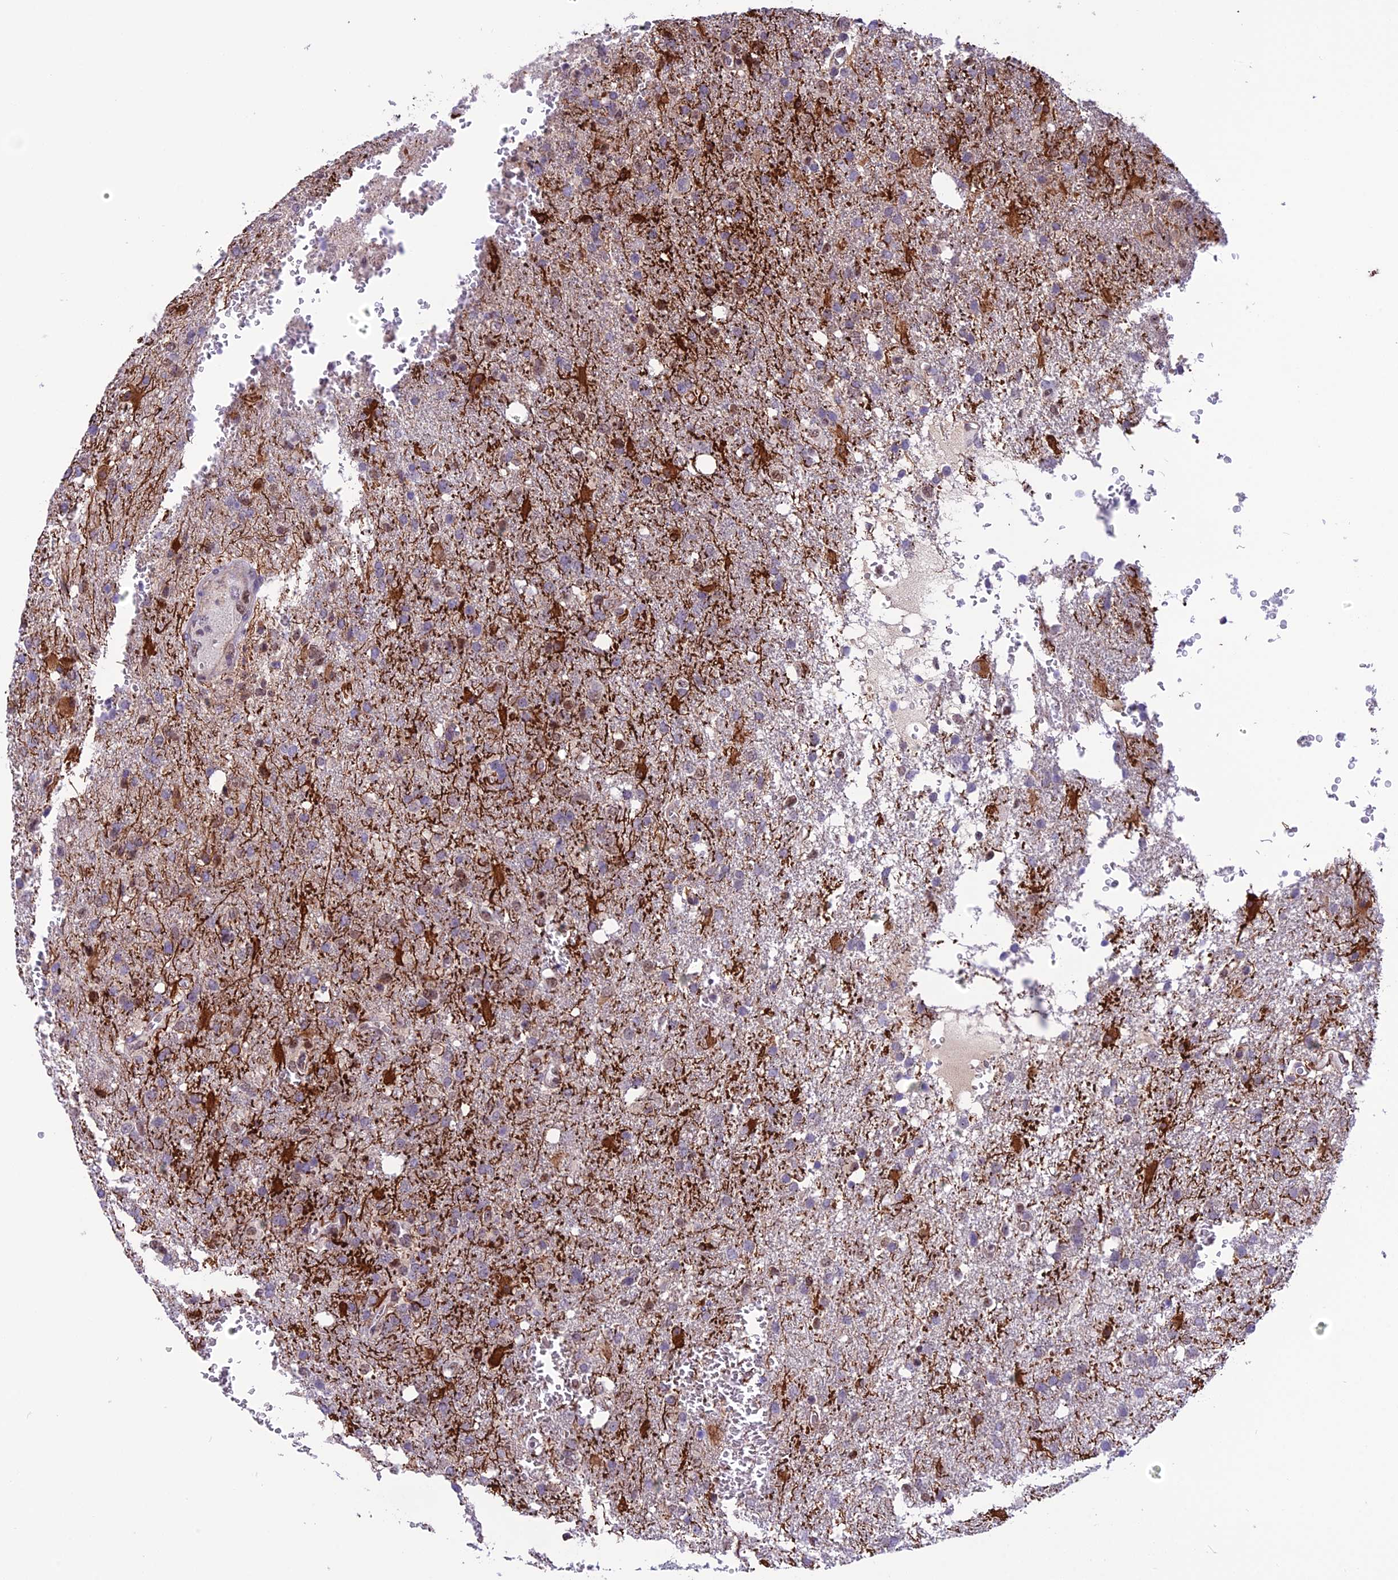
{"staining": {"intensity": "negative", "quantity": "none", "location": "none"}, "tissue": "glioma", "cell_type": "Tumor cells", "image_type": "cancer", "snomed": [{"axis": "morphology", "description": "Glioma, malignant, High grade"}, {"axis": "topography", "description": "Brain"}], "caption": "Tumor cells show no significant staining in high-grade glioma (malignant).", "gene": "MIS12", "patient": {"sex": "female", "age": 74}}